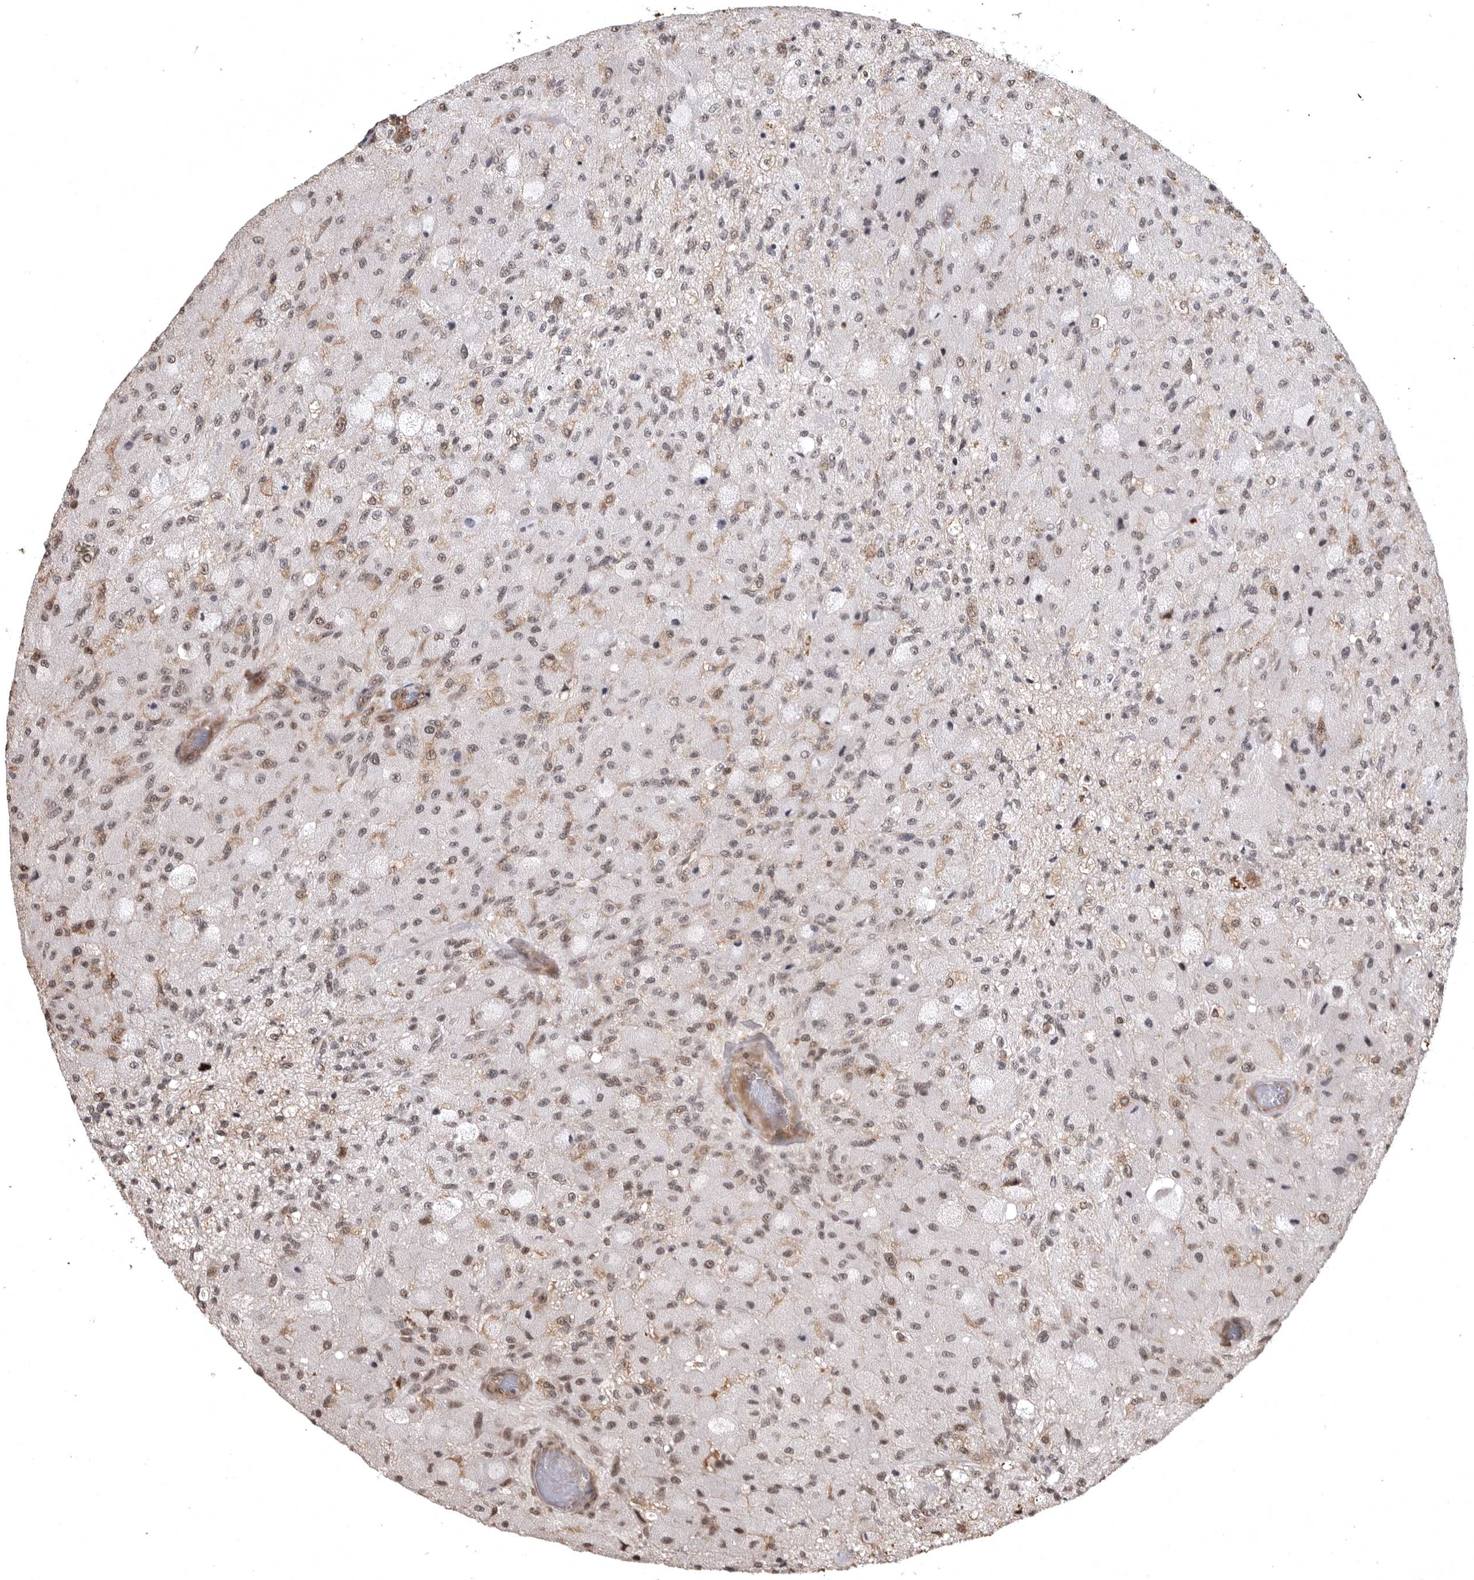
{"staining": {"intensity": "weak", "quantity": "25%-75%", "location": "nuclear"}, "tissue": "glioma", "cell_type": "Tumor cells", "image_type": "cancer", "snomed": [{"axis": "morphology", "description": "Normal tissue, NOS"}, {"axis": "morphology", "description": "Glioma, malignant, High grade"}, {"axis": "topography", "description": "Cerebral cortex"}], "caption": "Tumor cells display low levels of weak nuclear staining in about 25%-75% of cells in malignant high-grade glioma.", "gene": "CBLL1", "patient": {"sex": "male", "age": 77}}